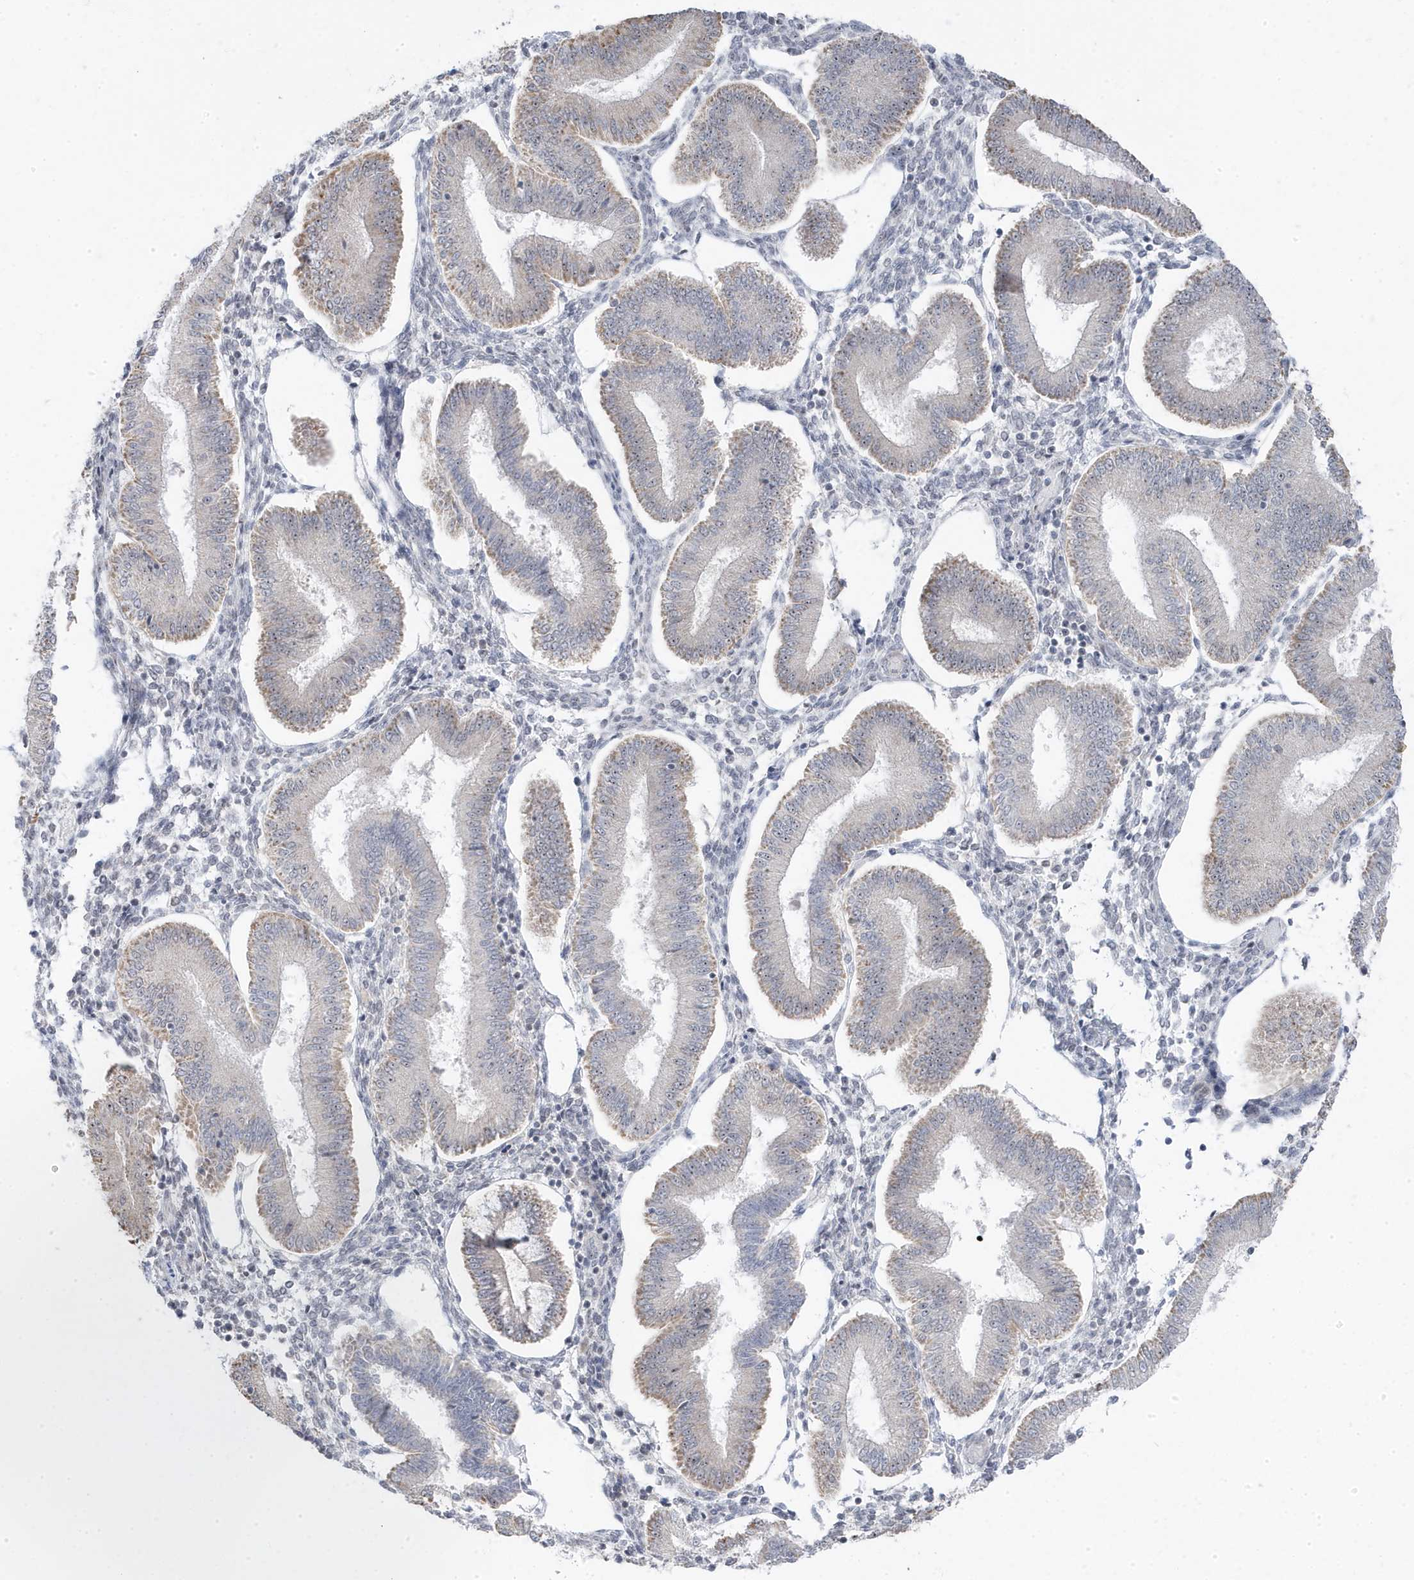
{"staining": {"intensity": "negative", "quantity": "none", "location": "none"}, "tissue": "endometrium", "cell_type": "Cells in endometrial stroma", "image_type": "normal", "snomed": [{"axis": "morphology", "description": "Normal tissue, NOS"}, {"axis": "topography", "description": "Endometrium"}], "caption": "The image reveals no significant positivity in cells in endometrial stroma of endometrium. (Brightfield microscopy of DAB (3,3'-diaminobenzidine) immunohistochemistry at high magnification).", "gene": "TSEN15", "patient": {"sex": "female", "age": 39}}